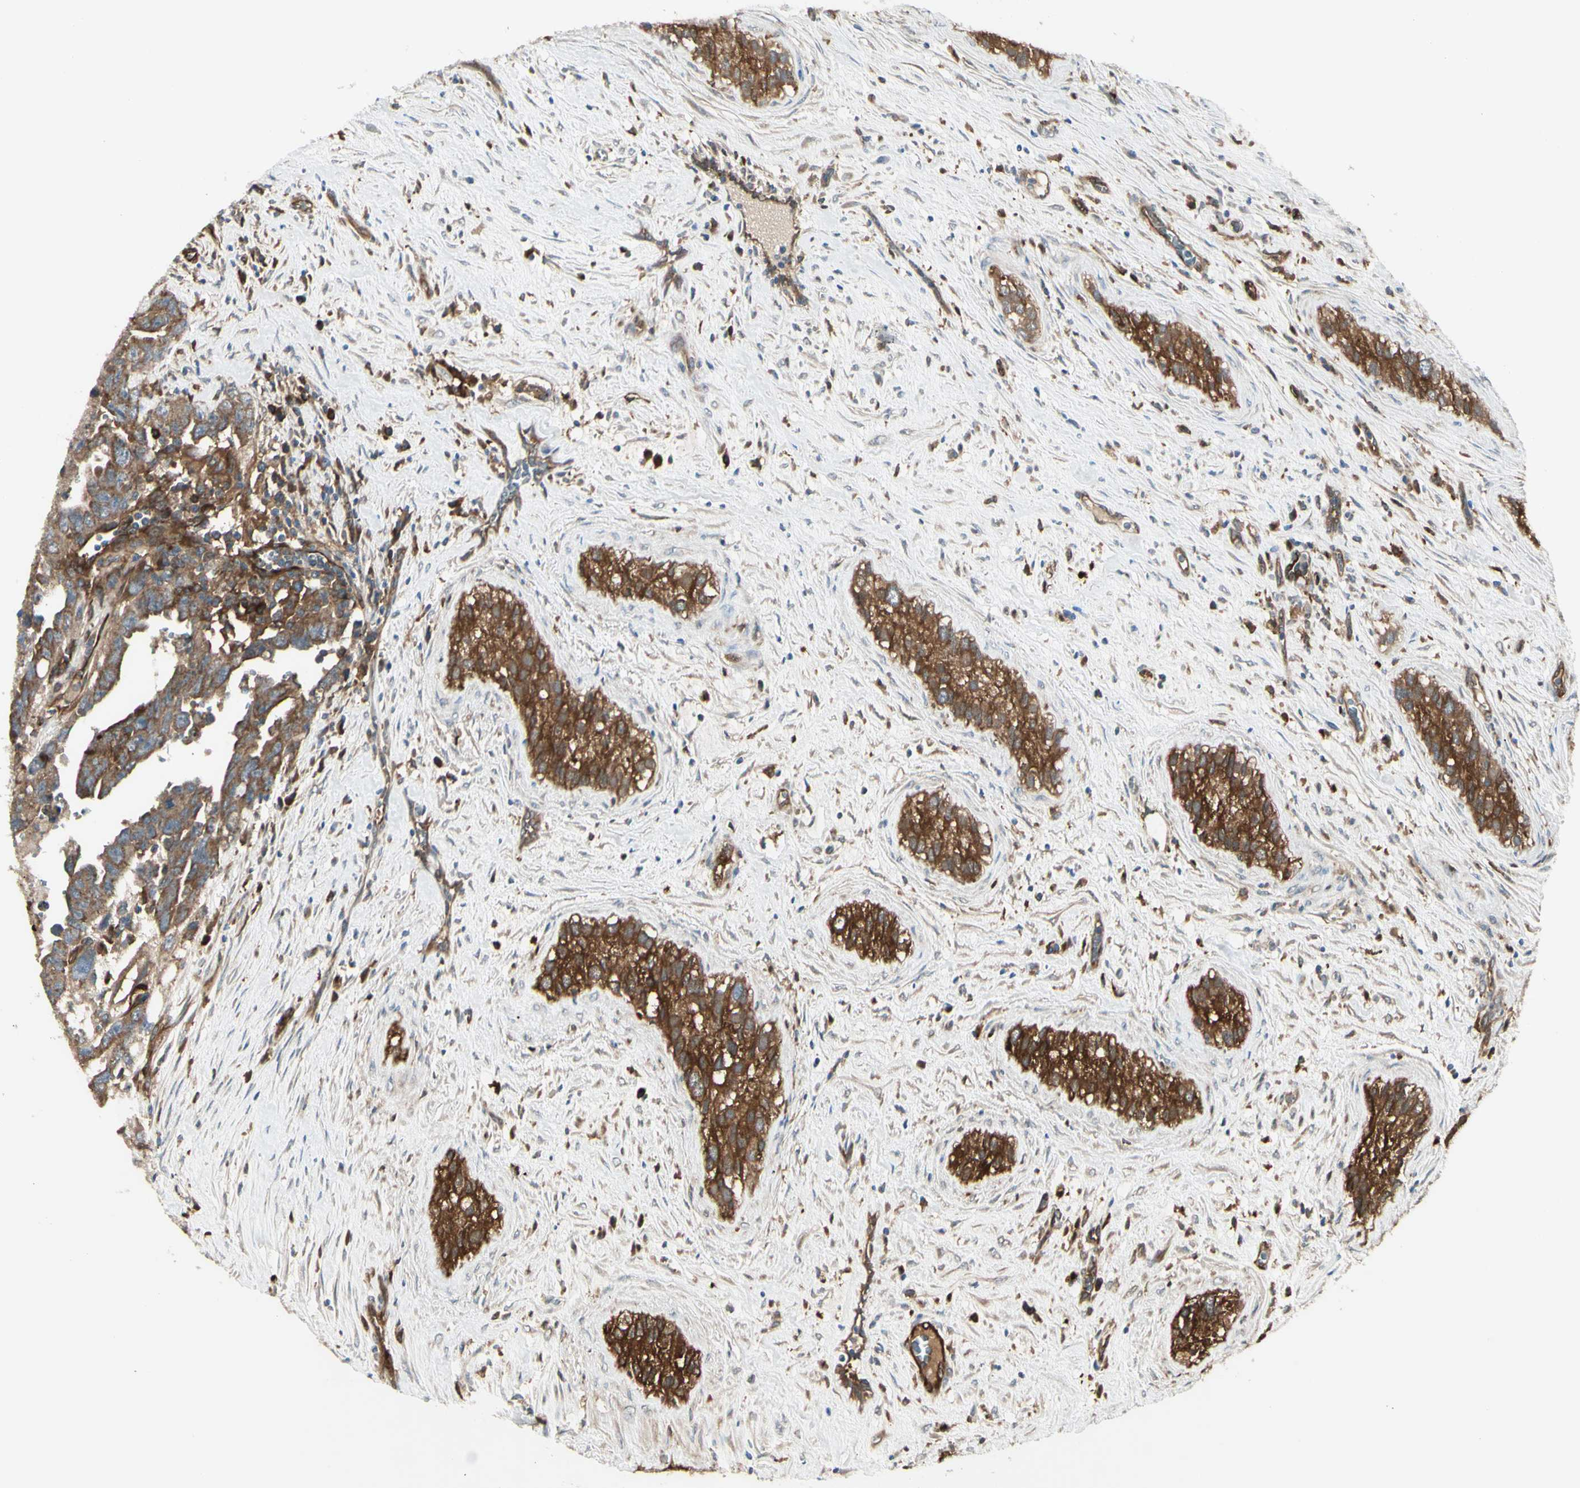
{"staining": {"intensity": "moderate", "quantity": ">75%", "location": "cytoplasmic/membranous"}, "tissue": "testis cancer", "cell_type": "Tumor cells", "image_type": "cancer", "snomed": [{"axis": "morphology", "description": "Carcinoma, Embryonal, NOS"}, {"axis": "topography", "description": "Testis"}], "caption": "Immunohistochemical staining of human testis cancer (embryonal carcinoma) reveals moderate cytoplasmic/membranous protein positivity in approximately >75% of tumor cells. The staining was performed using DAB (3,3'-diaminobenzidine) to visualize the protein expression in brown, while the nuclei were stained in blue with hematoxylin (Magnification: 20x).", "gene": "IGSF9B", "patient": {"sex": "male", "age": 28}}